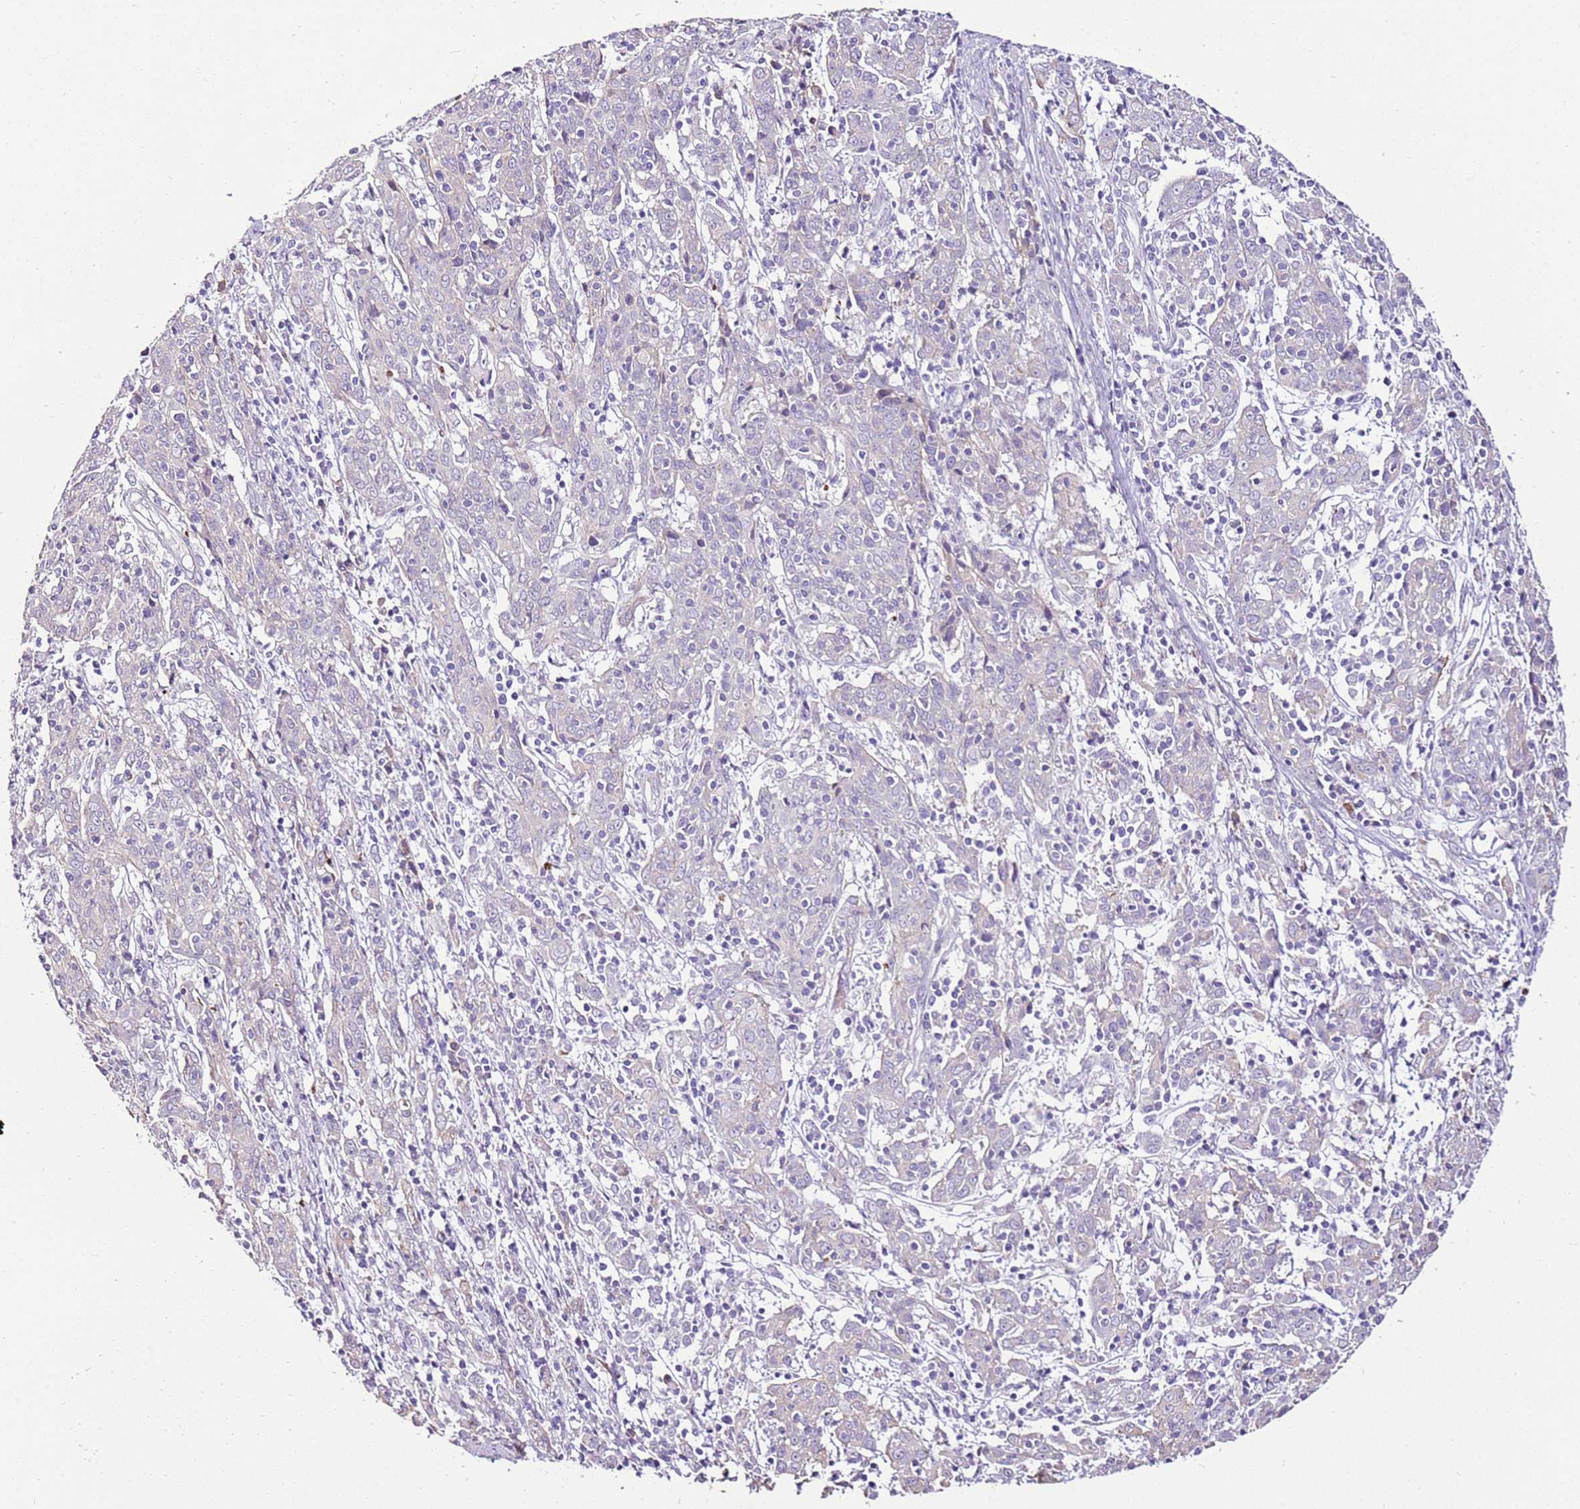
{"staining": {"intensity": "negative", "quantity": "none", "location": "none"}, "tissue": "cervical cancer", "cell_type": "Tumor cells", "image_type": "cancer", "snomed": [{"axis": "morphology", "description": "Squamous cell carcinoma, NOS"}, {"axis": "topography", "description": "Cervix"}], "caption": "A photomicrograph of cervical cancer stained for a protein demonstrates no brown staining in tumor cells. (IHC, brightfield microscopy, high magnification).", "gene": "SLC38A5", "patient": {"sex": "female", "age": 67}}